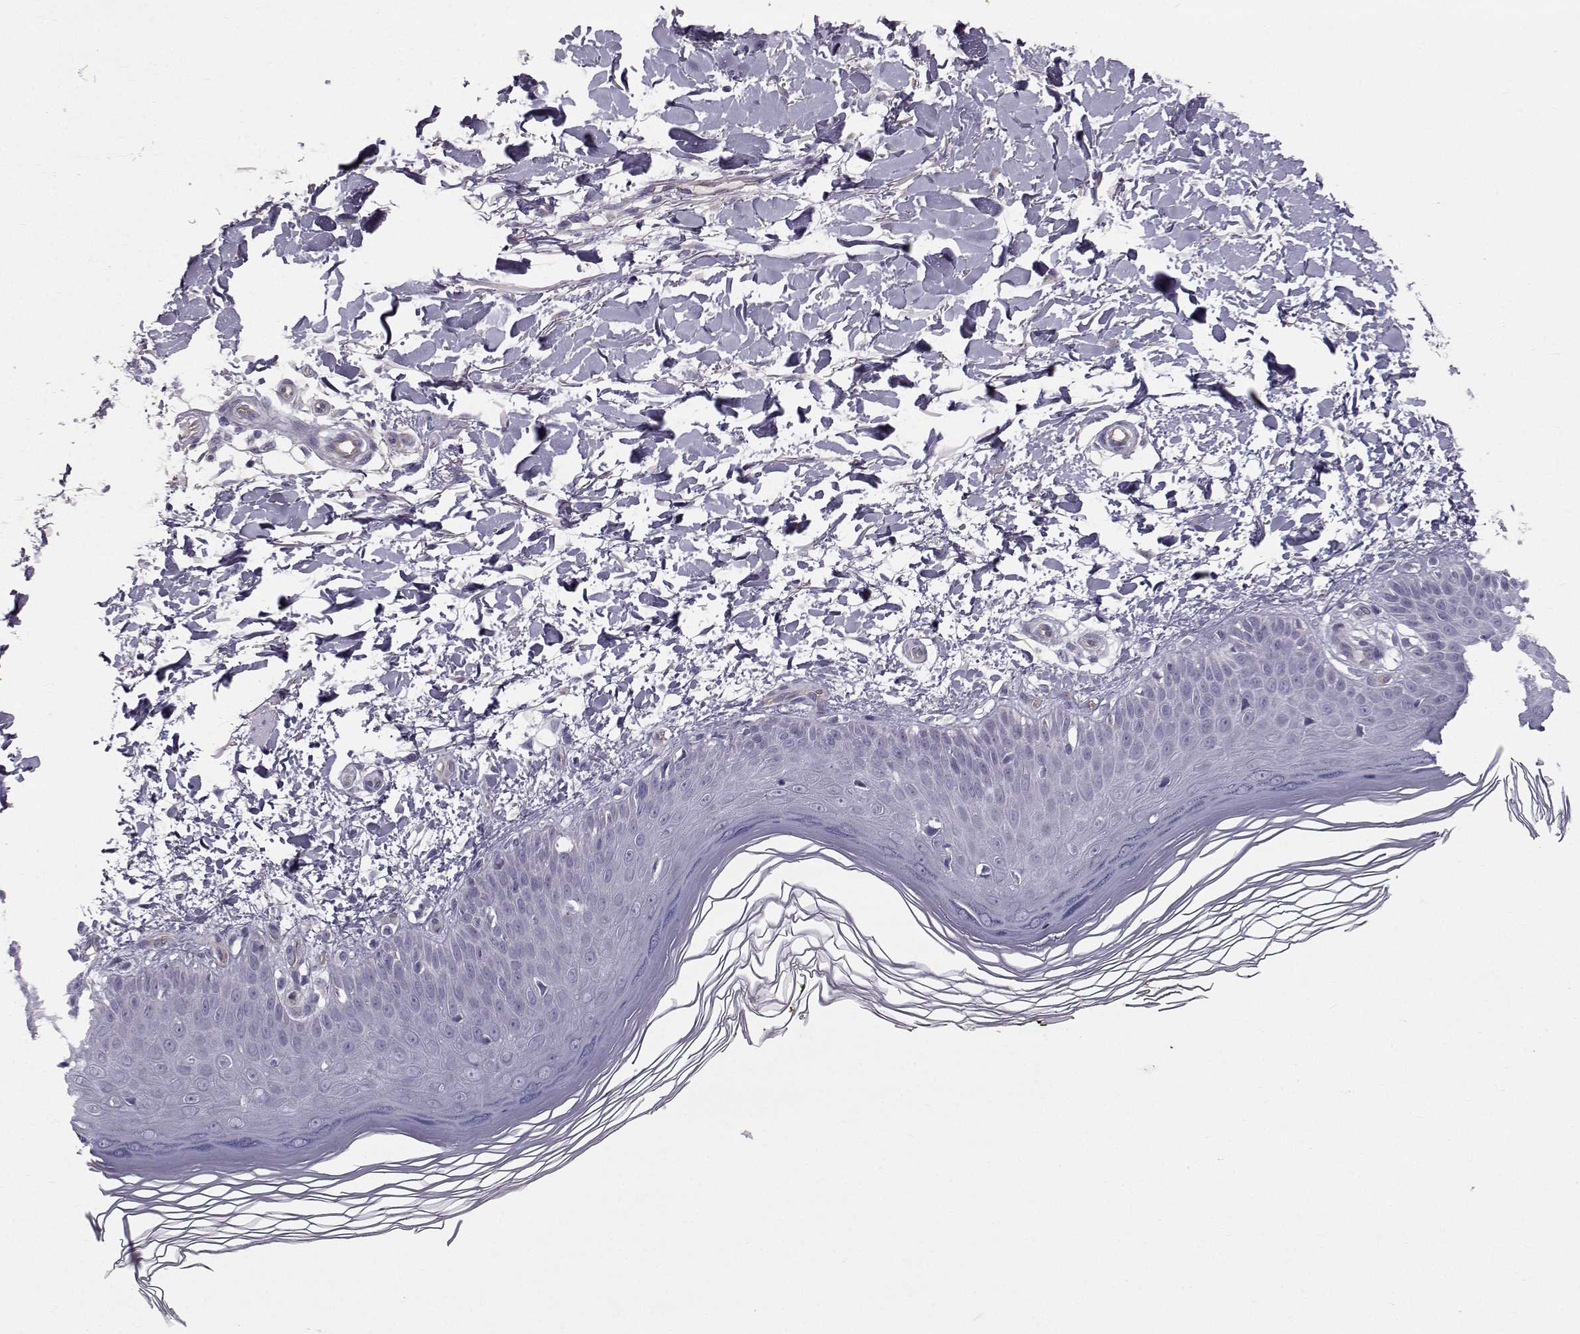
{"staining": {"intensity": "negative", "quantity": "none", "location": "none"}, "tissue": "skin", "cell_type": "Fibroblasts", "image_type": "normal", "snomed": [{"axis": "morphology", "description": "Normal tissue, NOS"}, {"axis": "topography", "description": "Skin"}], "caption": "An IHC histopathology image of benign skin is shown. There is no staining in fibroblasts of skin. (IHC, brightfield microscopy, high magnification).", "gene": "QPCT", "patient": {"sex": "female", "age": 62}}